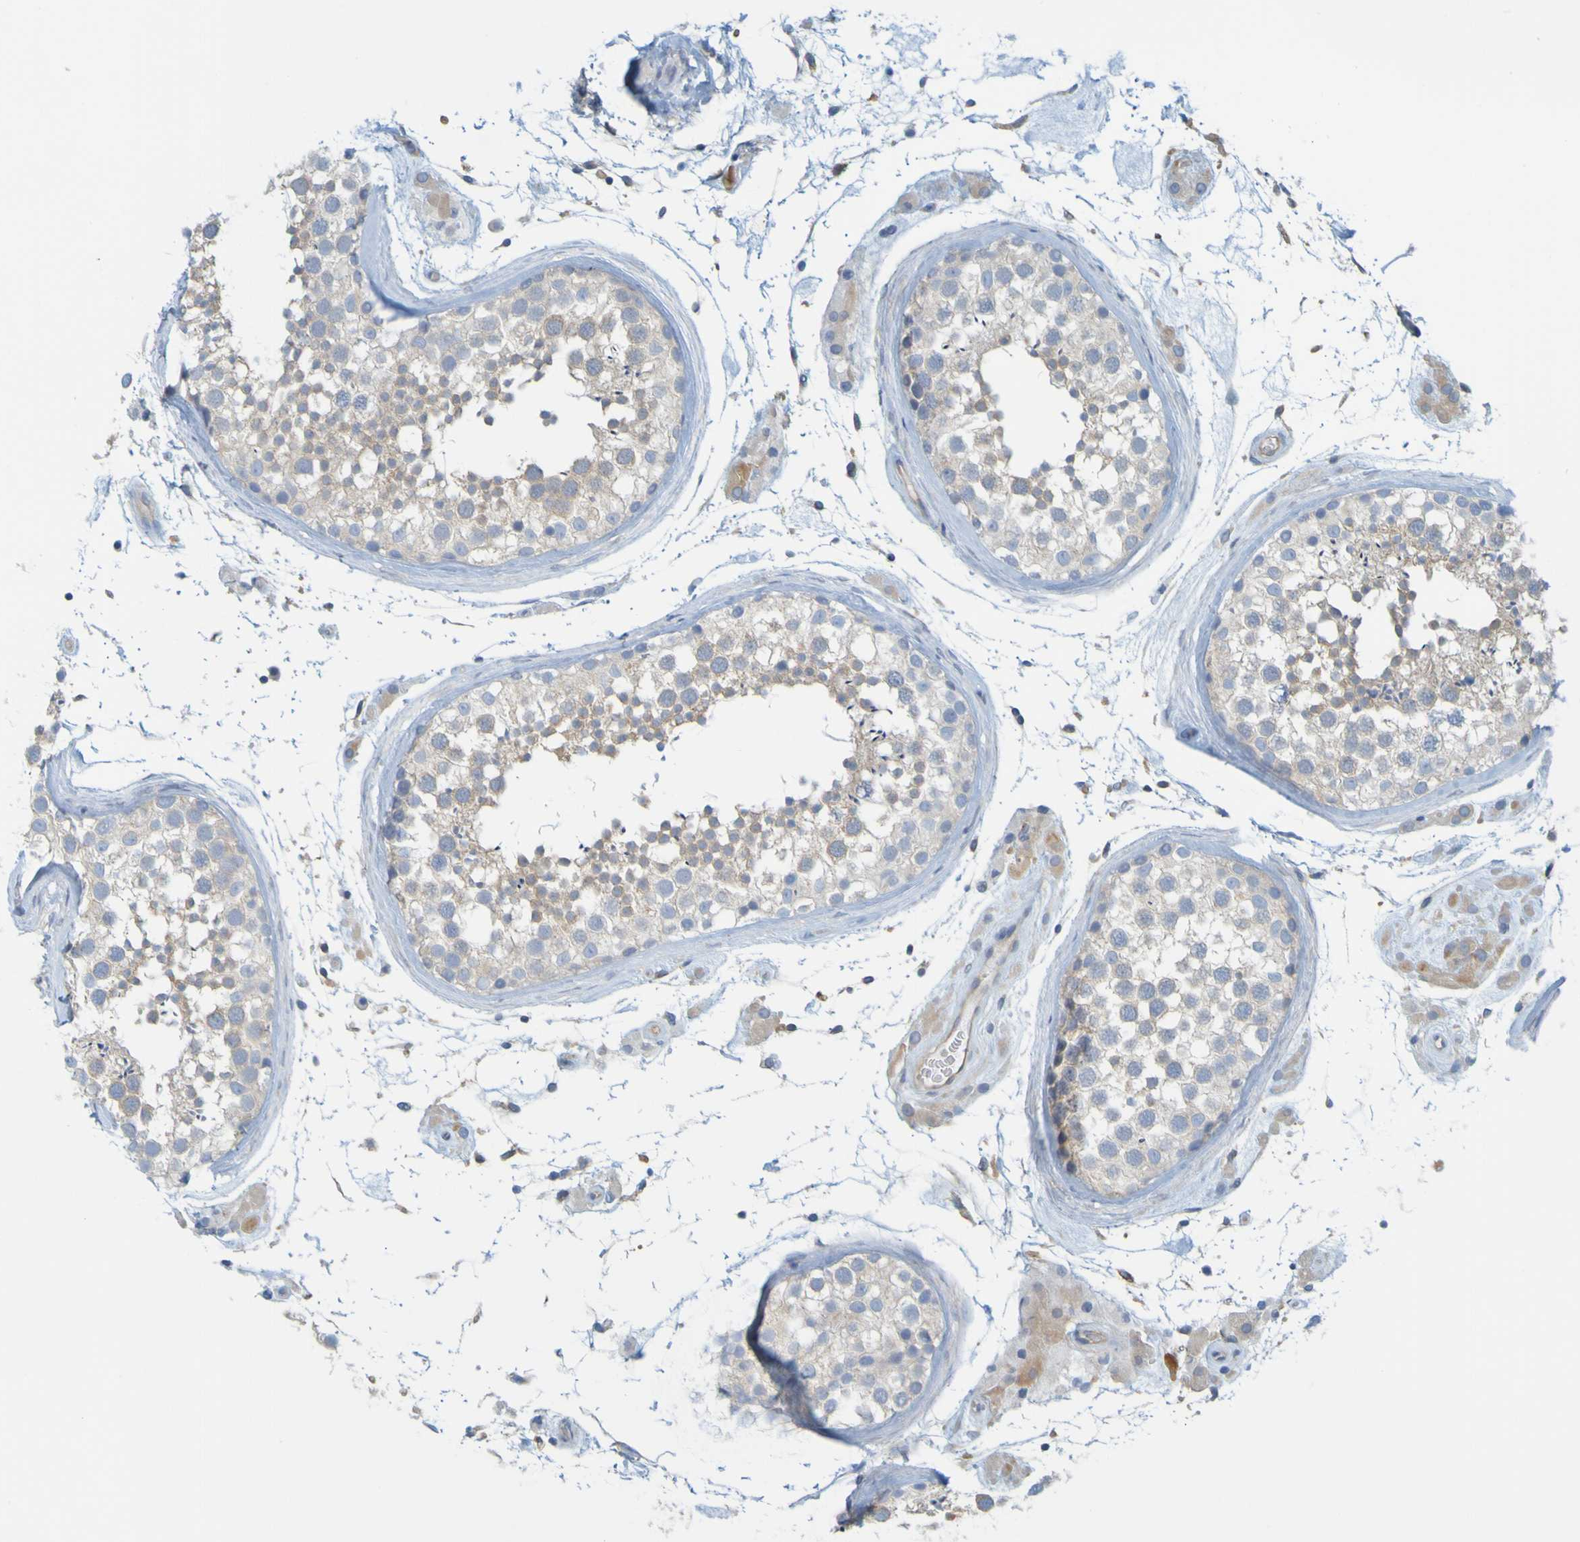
{"staining": {"intensity": "weak", "quantity": ">75%", "location": "cytoplasmic/membranous"}, "tissue": "testis", "cell_type": "Cells in seminiferous ducts", "image_type": "normal", "snomed": [{"axis": "morphology", "description": "Normal tissue, NOS"}, {"axis": "topography", "description": "Testis"}], "caption": "Weak cytoplasmic/membranous expression for a protein is identified in approximately >75% of cells in seminiferous ducts of normal testis using immunohistochemistry.", "gene": "APPL1", "patient": {"sex": "male", "age": 46}}